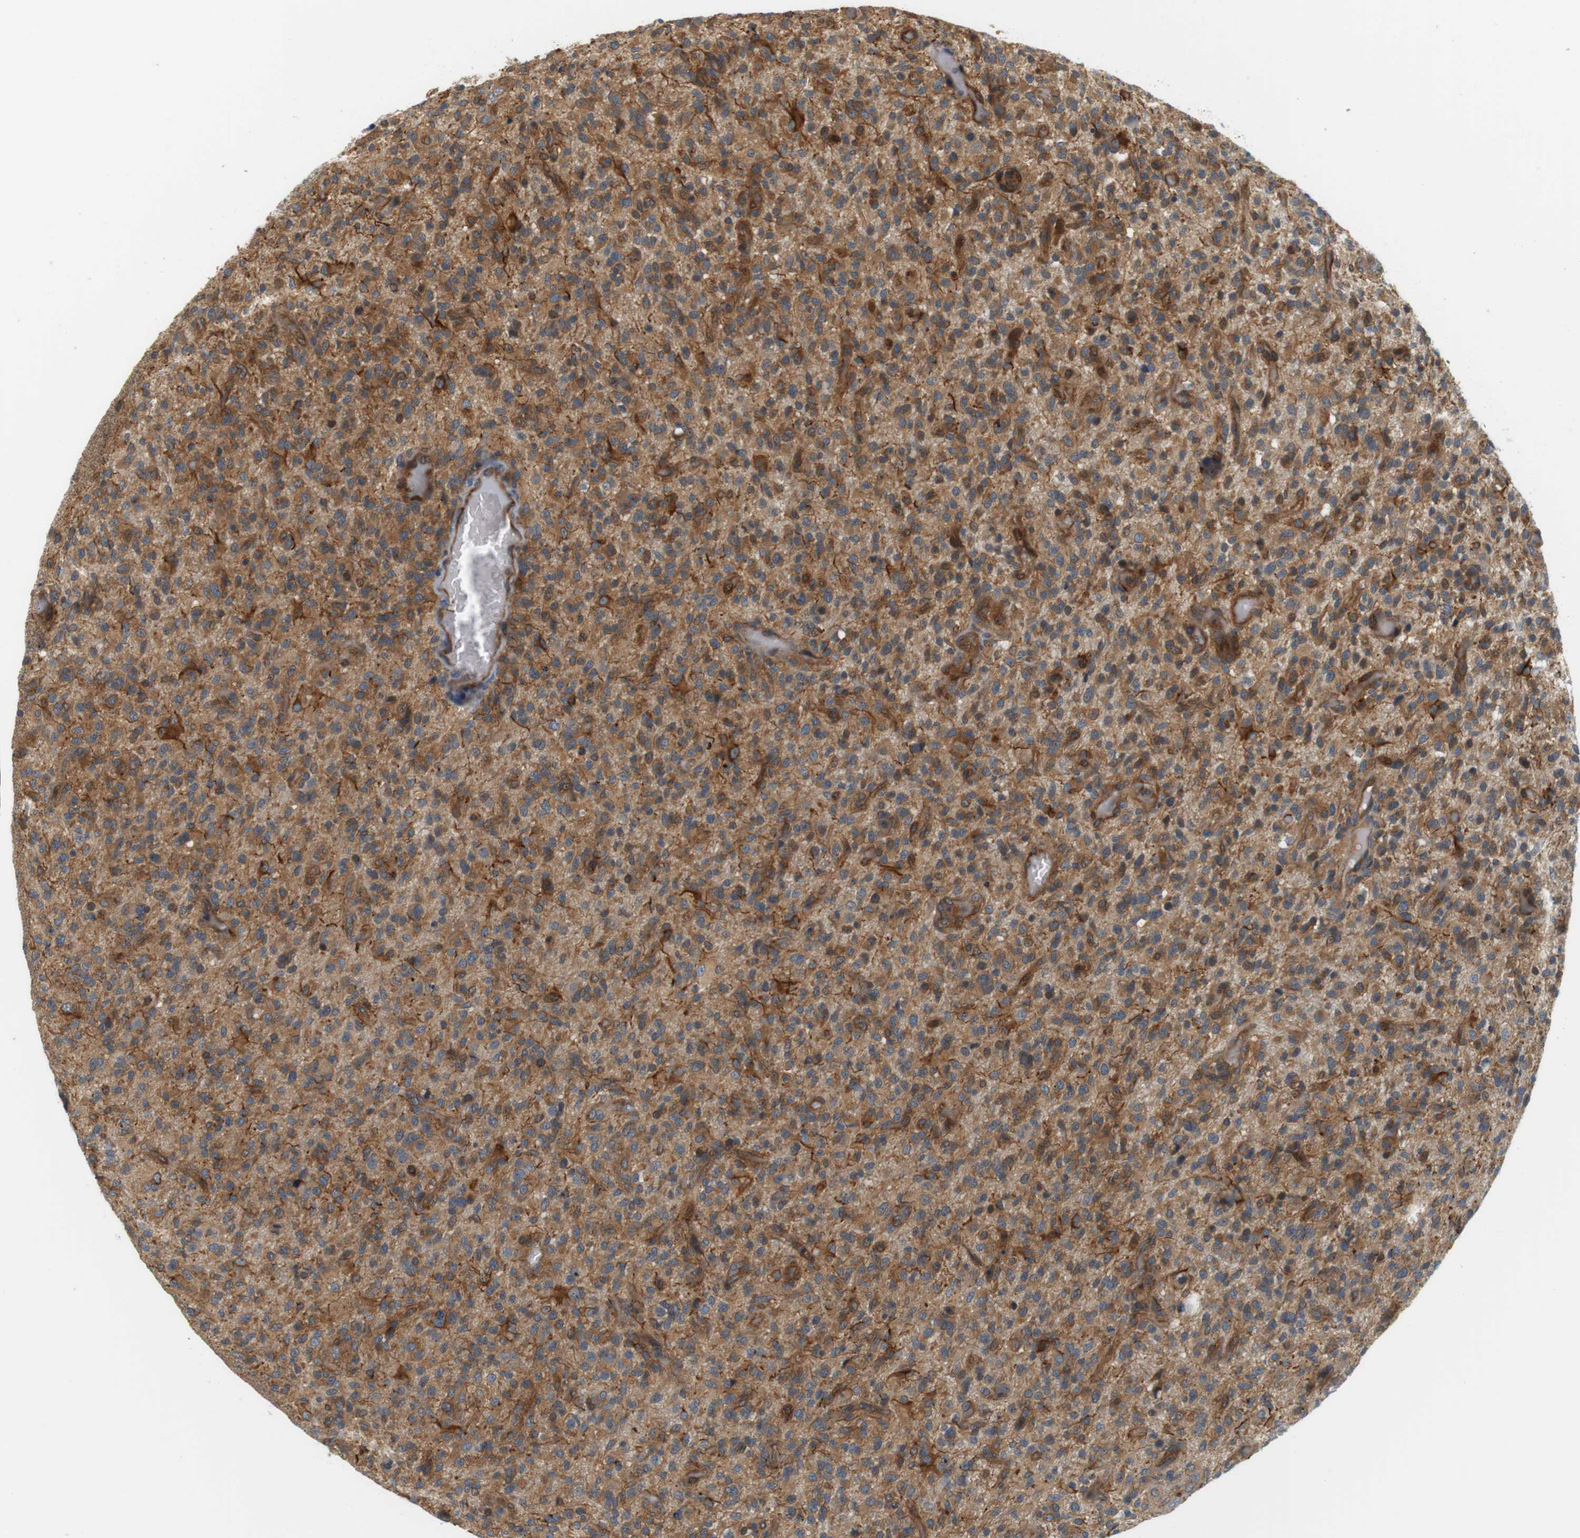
{"staining": {"intensity": "moderate", "quantity": ">75%", "location": "cytoplasmic/membranous"}, "tissue": "glioma", "cell_type": "Tumor cells", "image_type": "cancer", "snomed": [{"axis": "morphology", "description": "Glioma, malignant, High grade"}, {"axis": "topography", "description": "Brain"}], "caption": "IHC micrograph of glioma stained for a protein (brown), which demonstrates medium levels of moderate cytoplasmic/membranous expression in about >75% of tumor cells.", "gene": "SH3GLB1", "patient": {"sex": "male", "age": 71}}